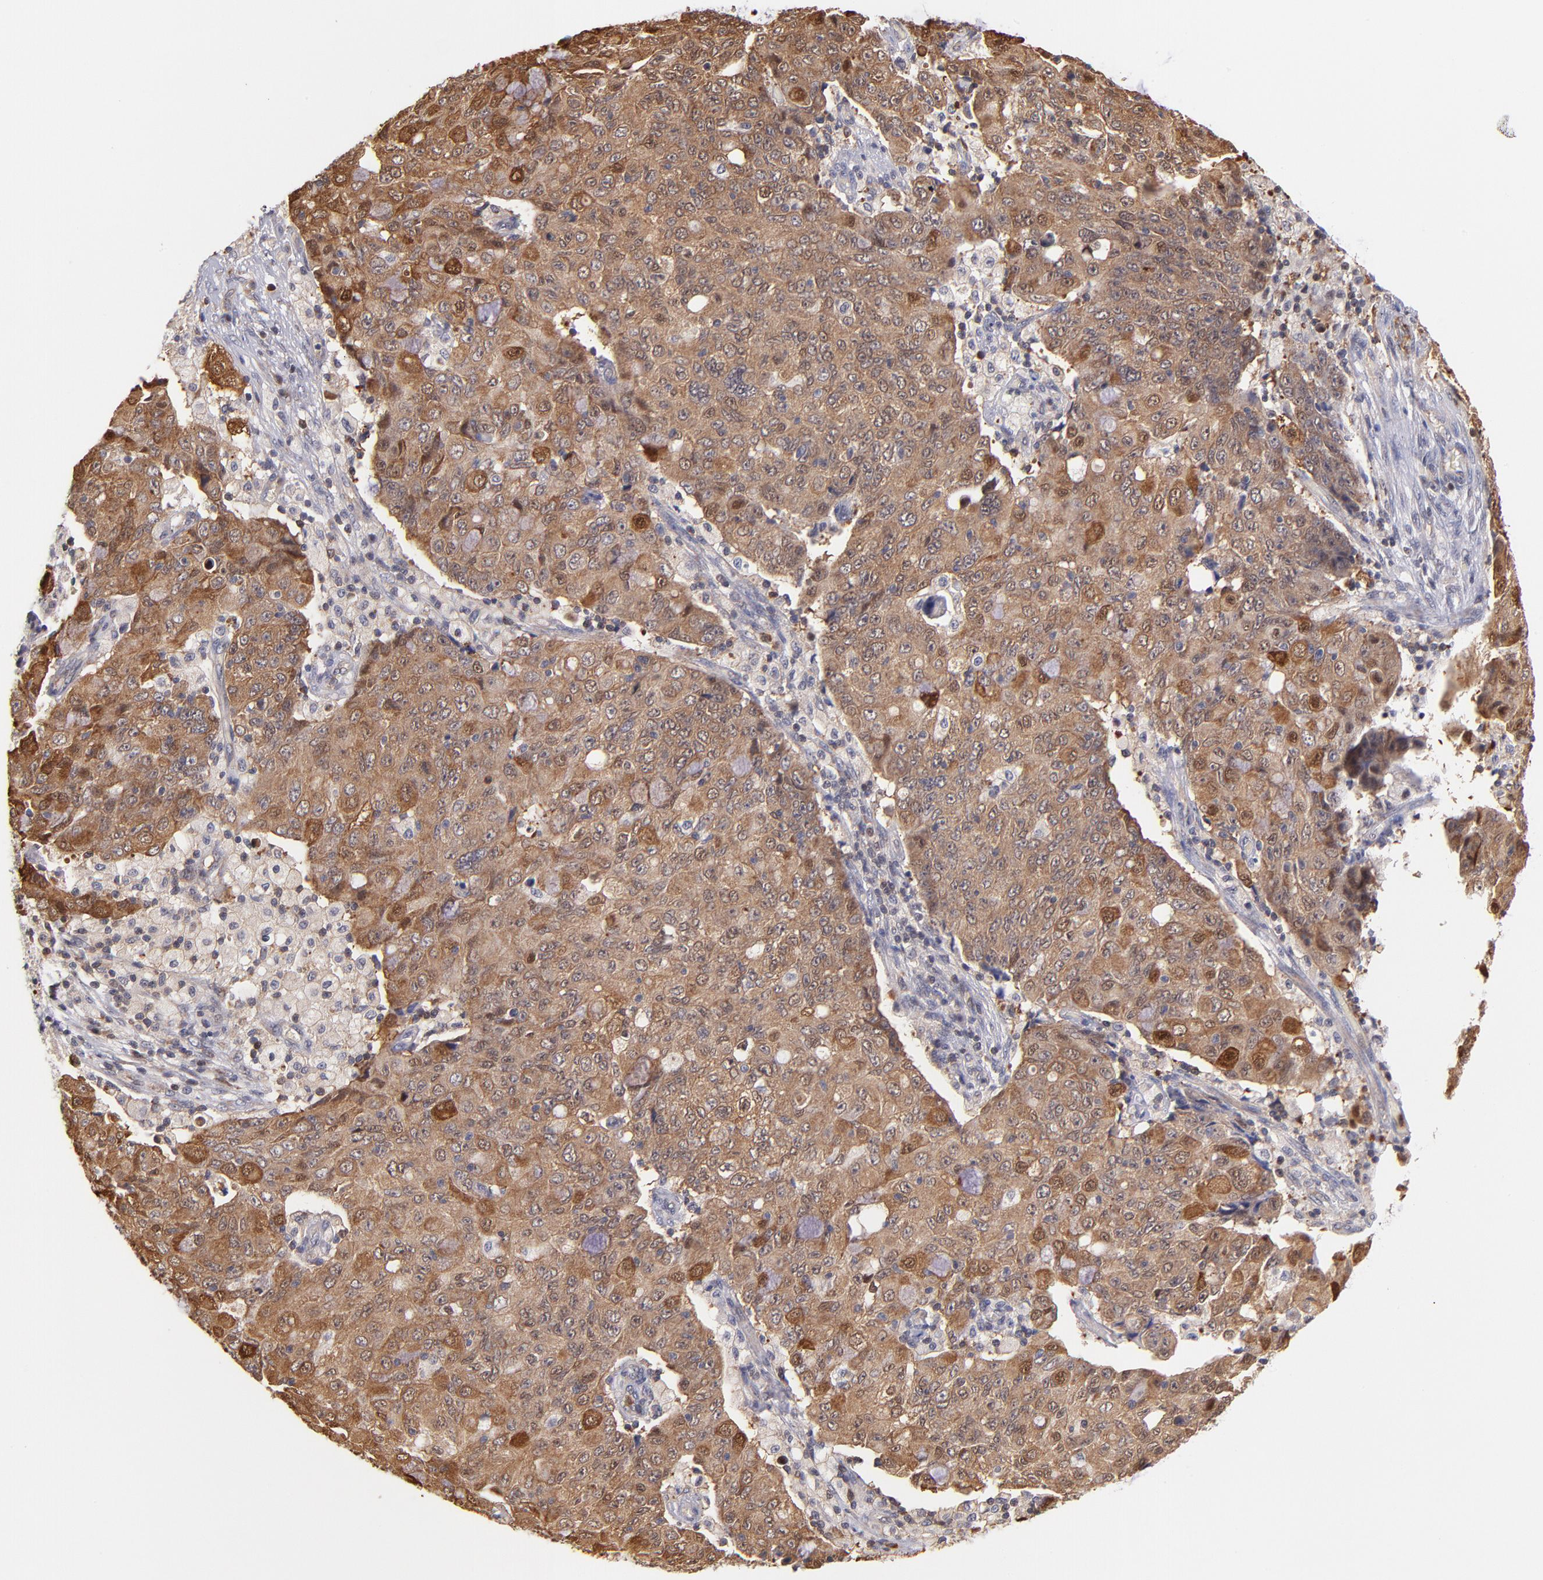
{"staining": {"intensity": "moderate", "quantity": ">75%", "location": "cytoplasmic/membranous,nuclear"}, "tissue": "ovarian cancer", "cell_type": "Tumor cells", "image_type": "cancer", "snomed": [{"axis": "morphology", "description": "Carcinoma, endometroid"}, {"axis": "topography", "description": "Ovary"}], "caption": "Brown immunohistochemical staining in ovarian cancer exhibits moderate cytoplasmic/membranous and nuclear positivity in about >75% of tumor cells.", "gene": "YWHAB", "patient": {"sex": "female", "age": 42}}